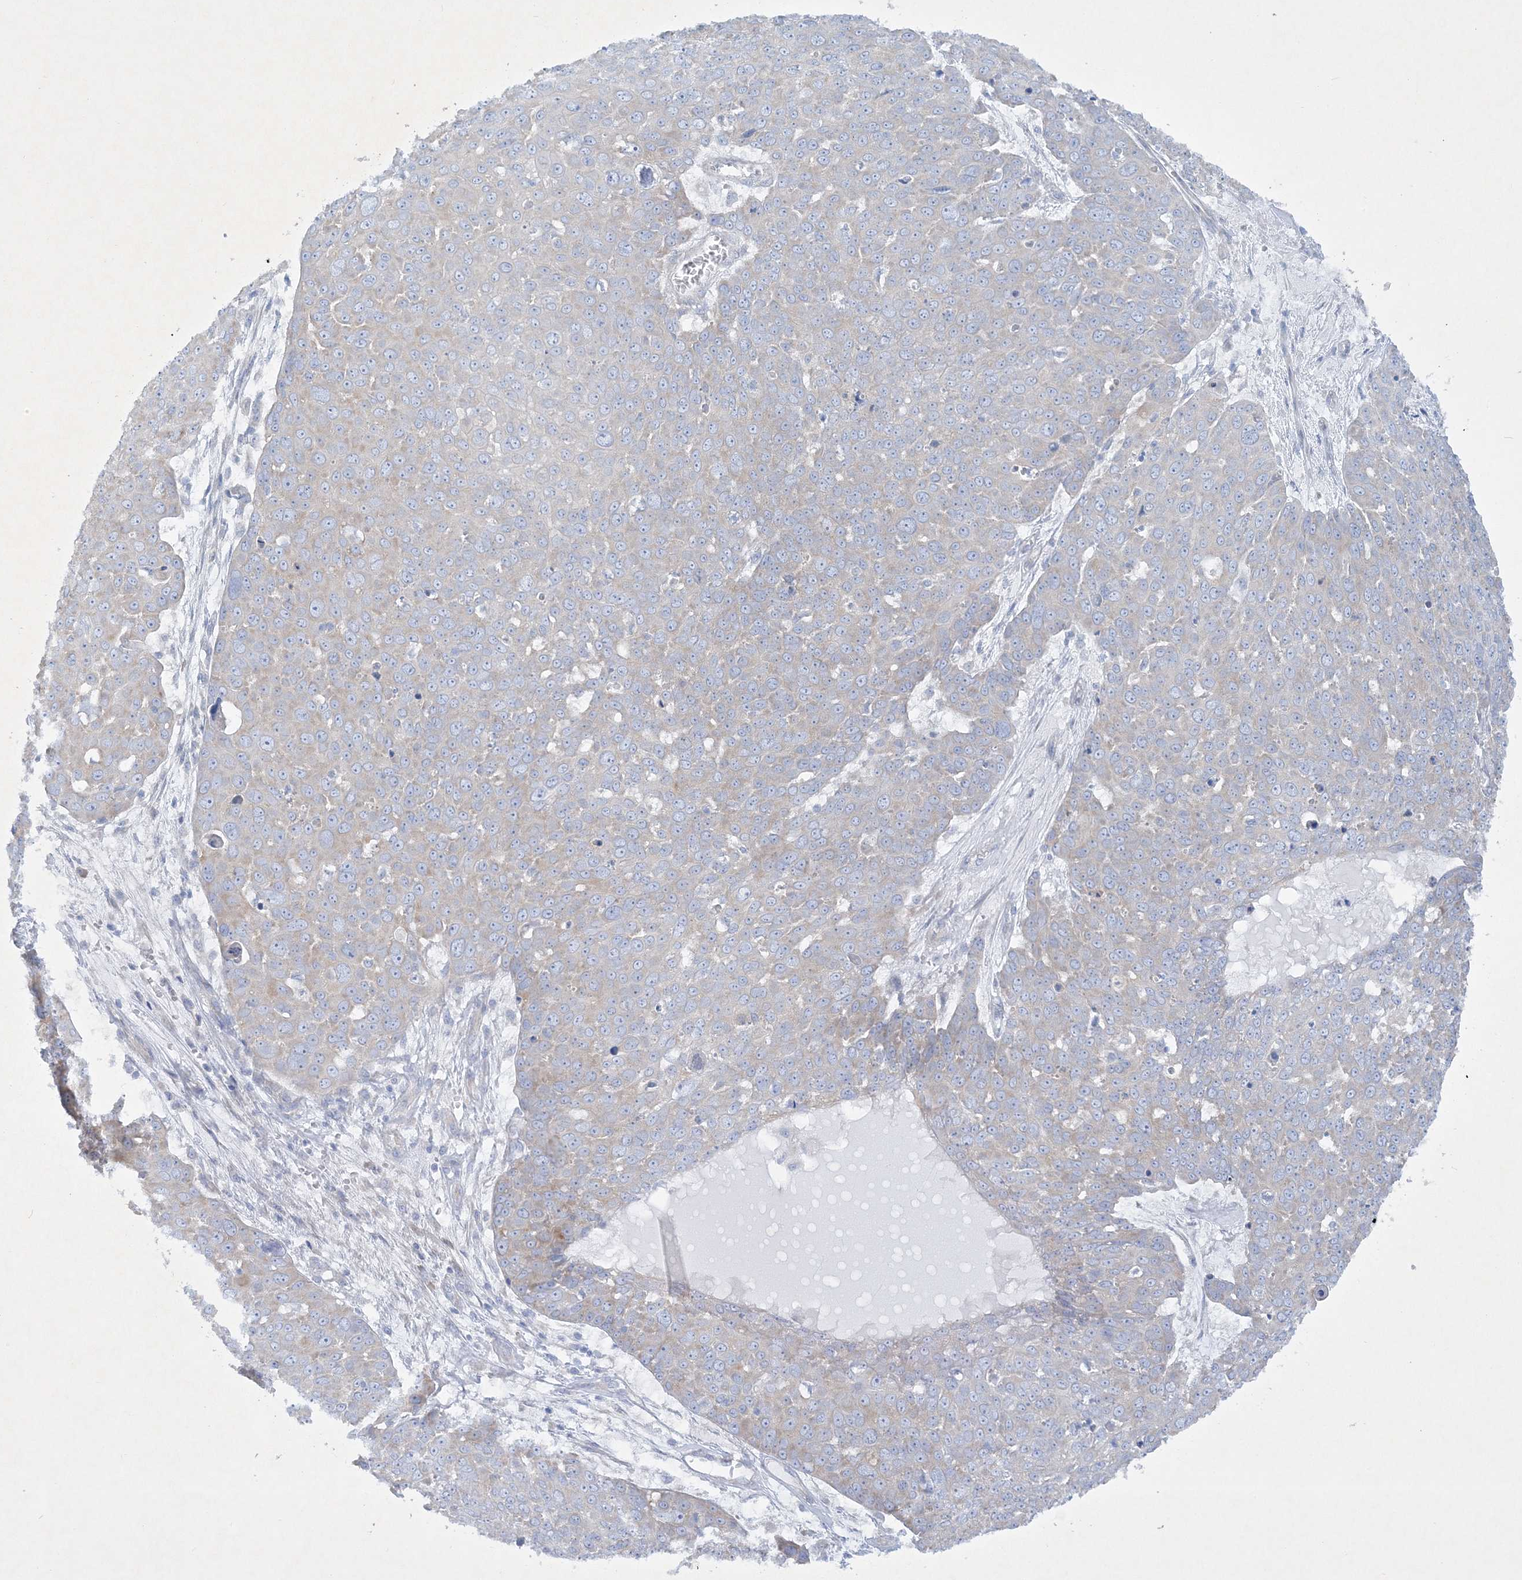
{"staining": {"intensity": "negative", "quantity": "none", "location": "none"}, "tissue": "skin cancer", "cell_type": "Tumor cells", "image_type": "cancer", "snomed": [{"axis": "morphology", "description": "Squamous cell carcinoma, NOS"}, {"axis": "topography", "description": "Skin"}], "caption": "Immunohistochemical staining of human skin squamous cell carcinoma exhibits no significant expression in tumor cells.", "gene": "FARSB", "patient": {"sex": "male", "age": 71}}